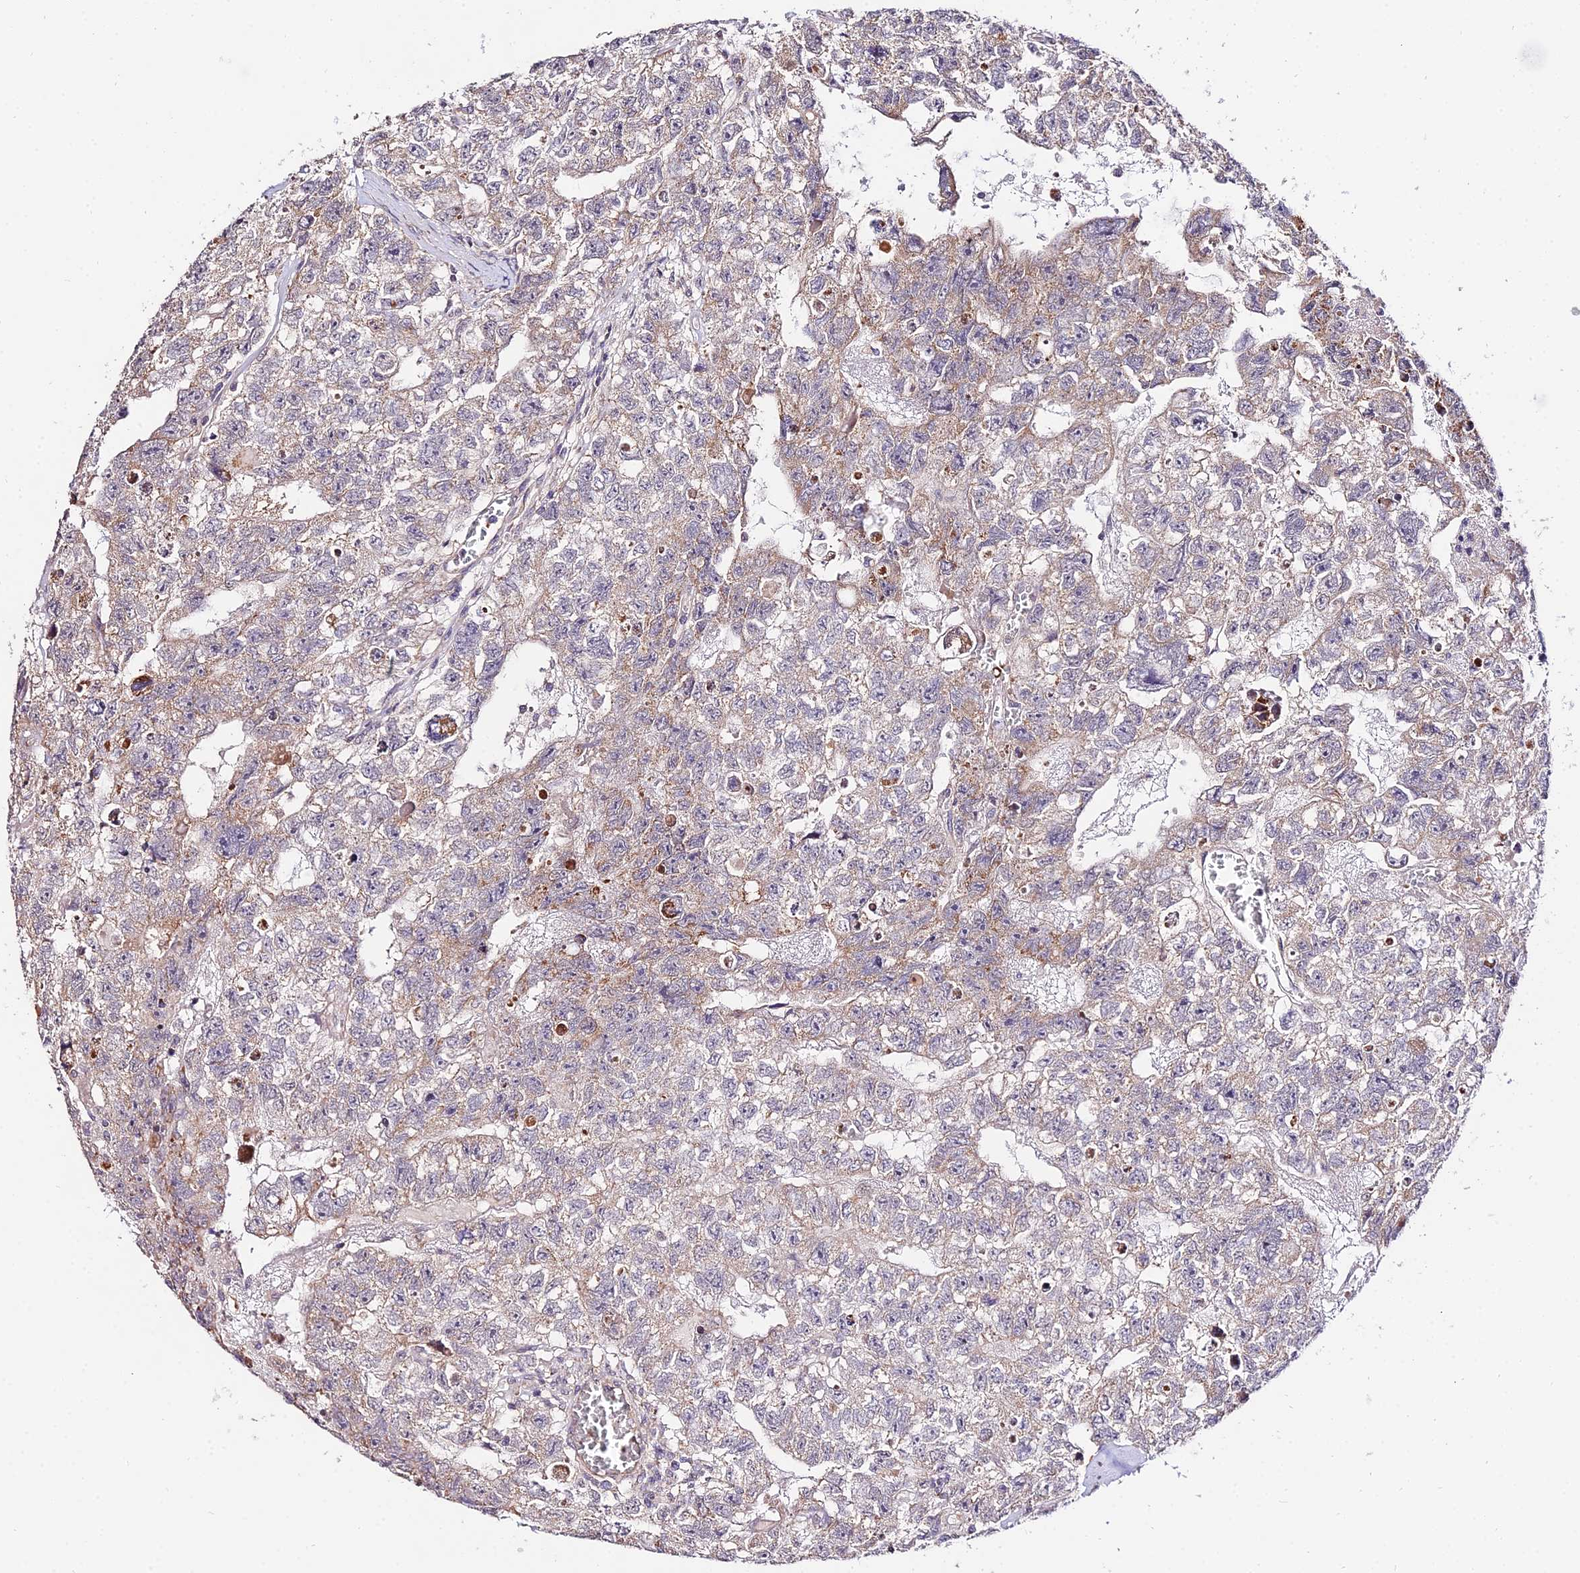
{"staining": {"intensity": "weak", "quantity": "<25%", "location": "cytoplasmic/membranous"}, "tissue": "testis cancer", "cell_type": "Tumor cells", "image_type": "cancer", "snomed": [{"axis": "morphology", "description": "Carcinoma, Embryonal, NOS"}, {"axis": "topography", "description": "Testis"}], "caption": "An IHC histopathology image of testis embryonal carcinoma is shown. There is no staining in tumor cells of testis embryonal carcinoma. The staining was performed using DAB (3,3'-diaminobenzidine) to visualize the protein expression in brown, while the nuclei were stained in blue with hematoxylin (Magnification: 20x).", "gene": "WDR5B", "patient": {"sex": "male", "age": 26}}